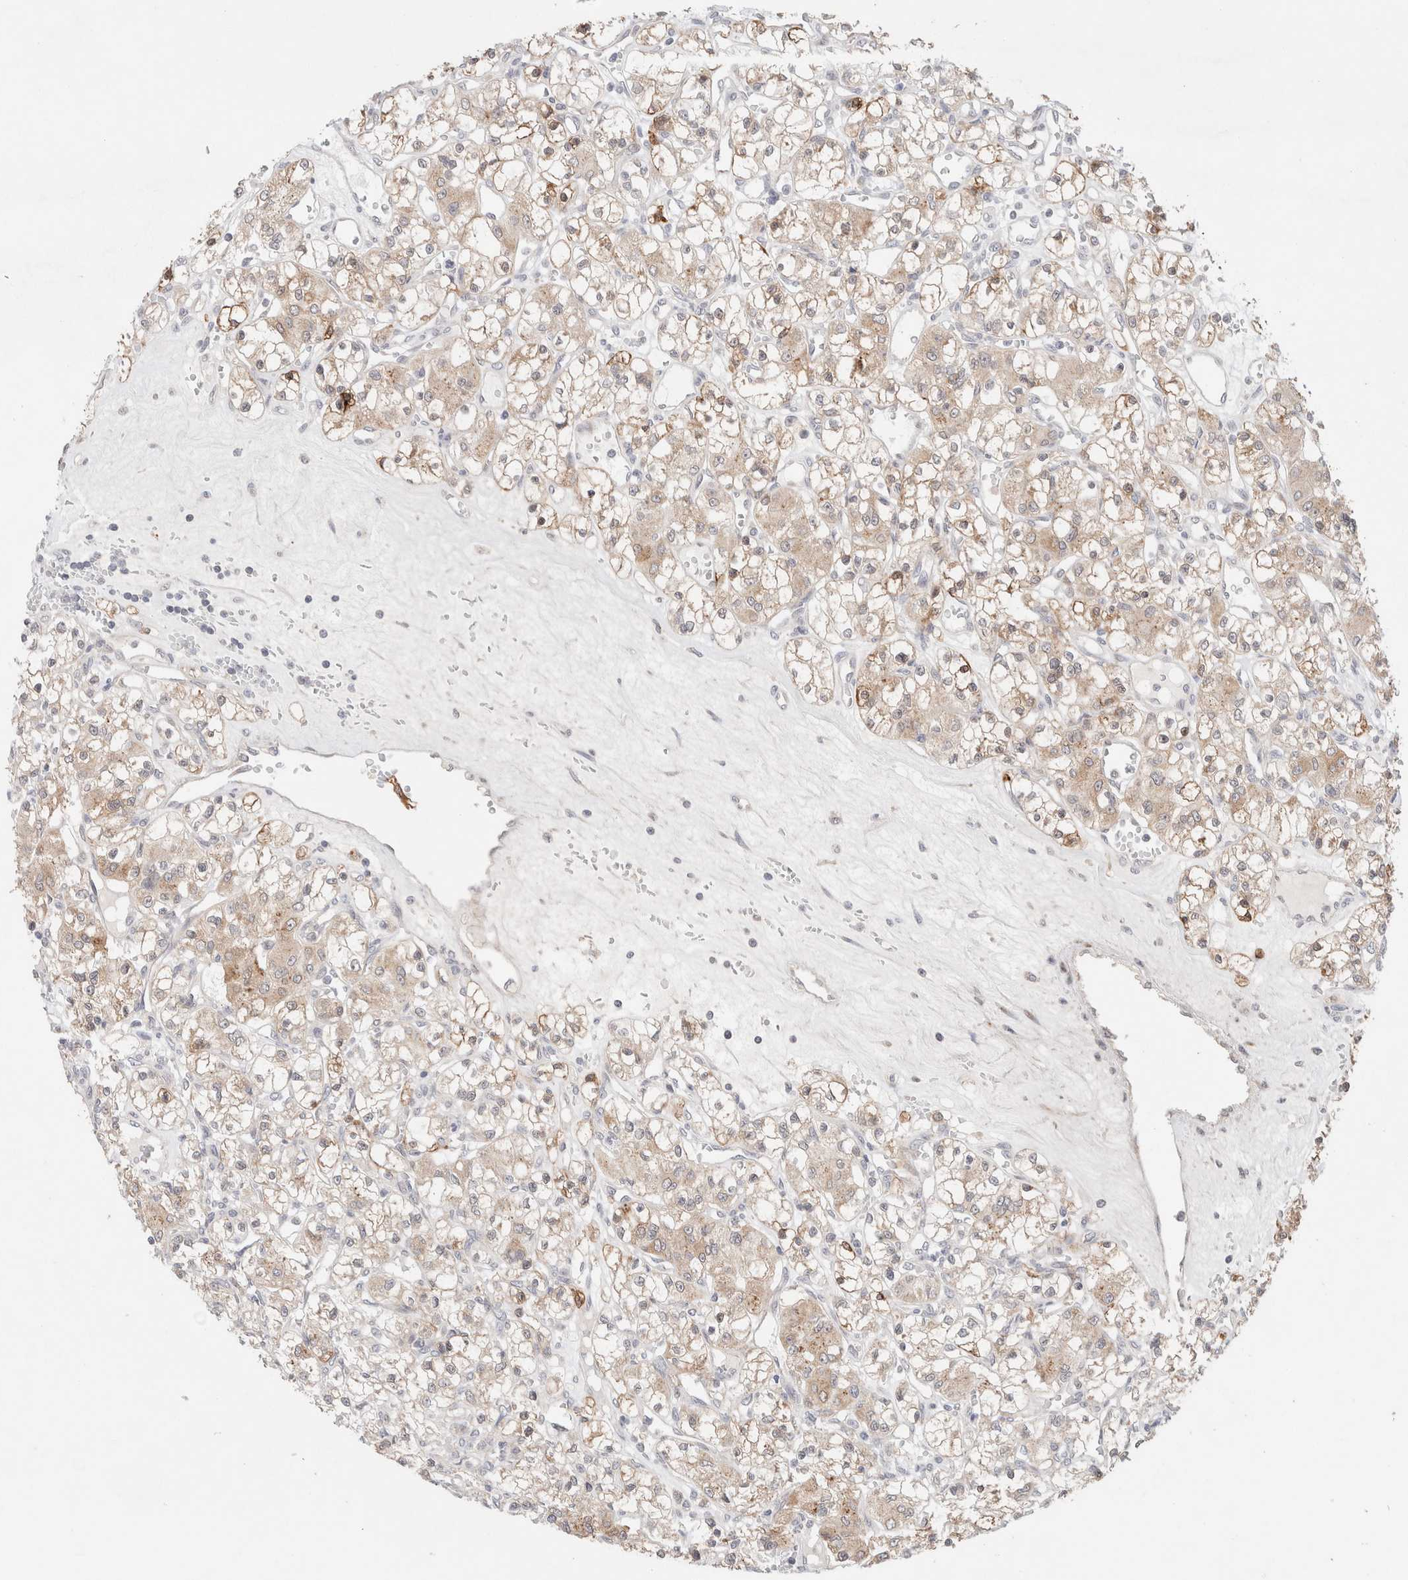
{"staining": {"intensity": "weak", "quantity": ">75%", "location": "cytoplasmic/membranous"}, "tissue": "renal cancer", "cell_type": "Tumor cells", "image_type": "cancer", "snomed": [{"axis": "morphology", "description": "Adenocarcinoma, NOS"}, {"axis": "topography", "description": "Kidney"}], "caption": "Renal adenocarcinoma stained for a protein reveals weak cytoplasmic/membranous positivity in tumor cells.", "gene": "ERI3", "patient": {"sex": "female", "age": 59}}